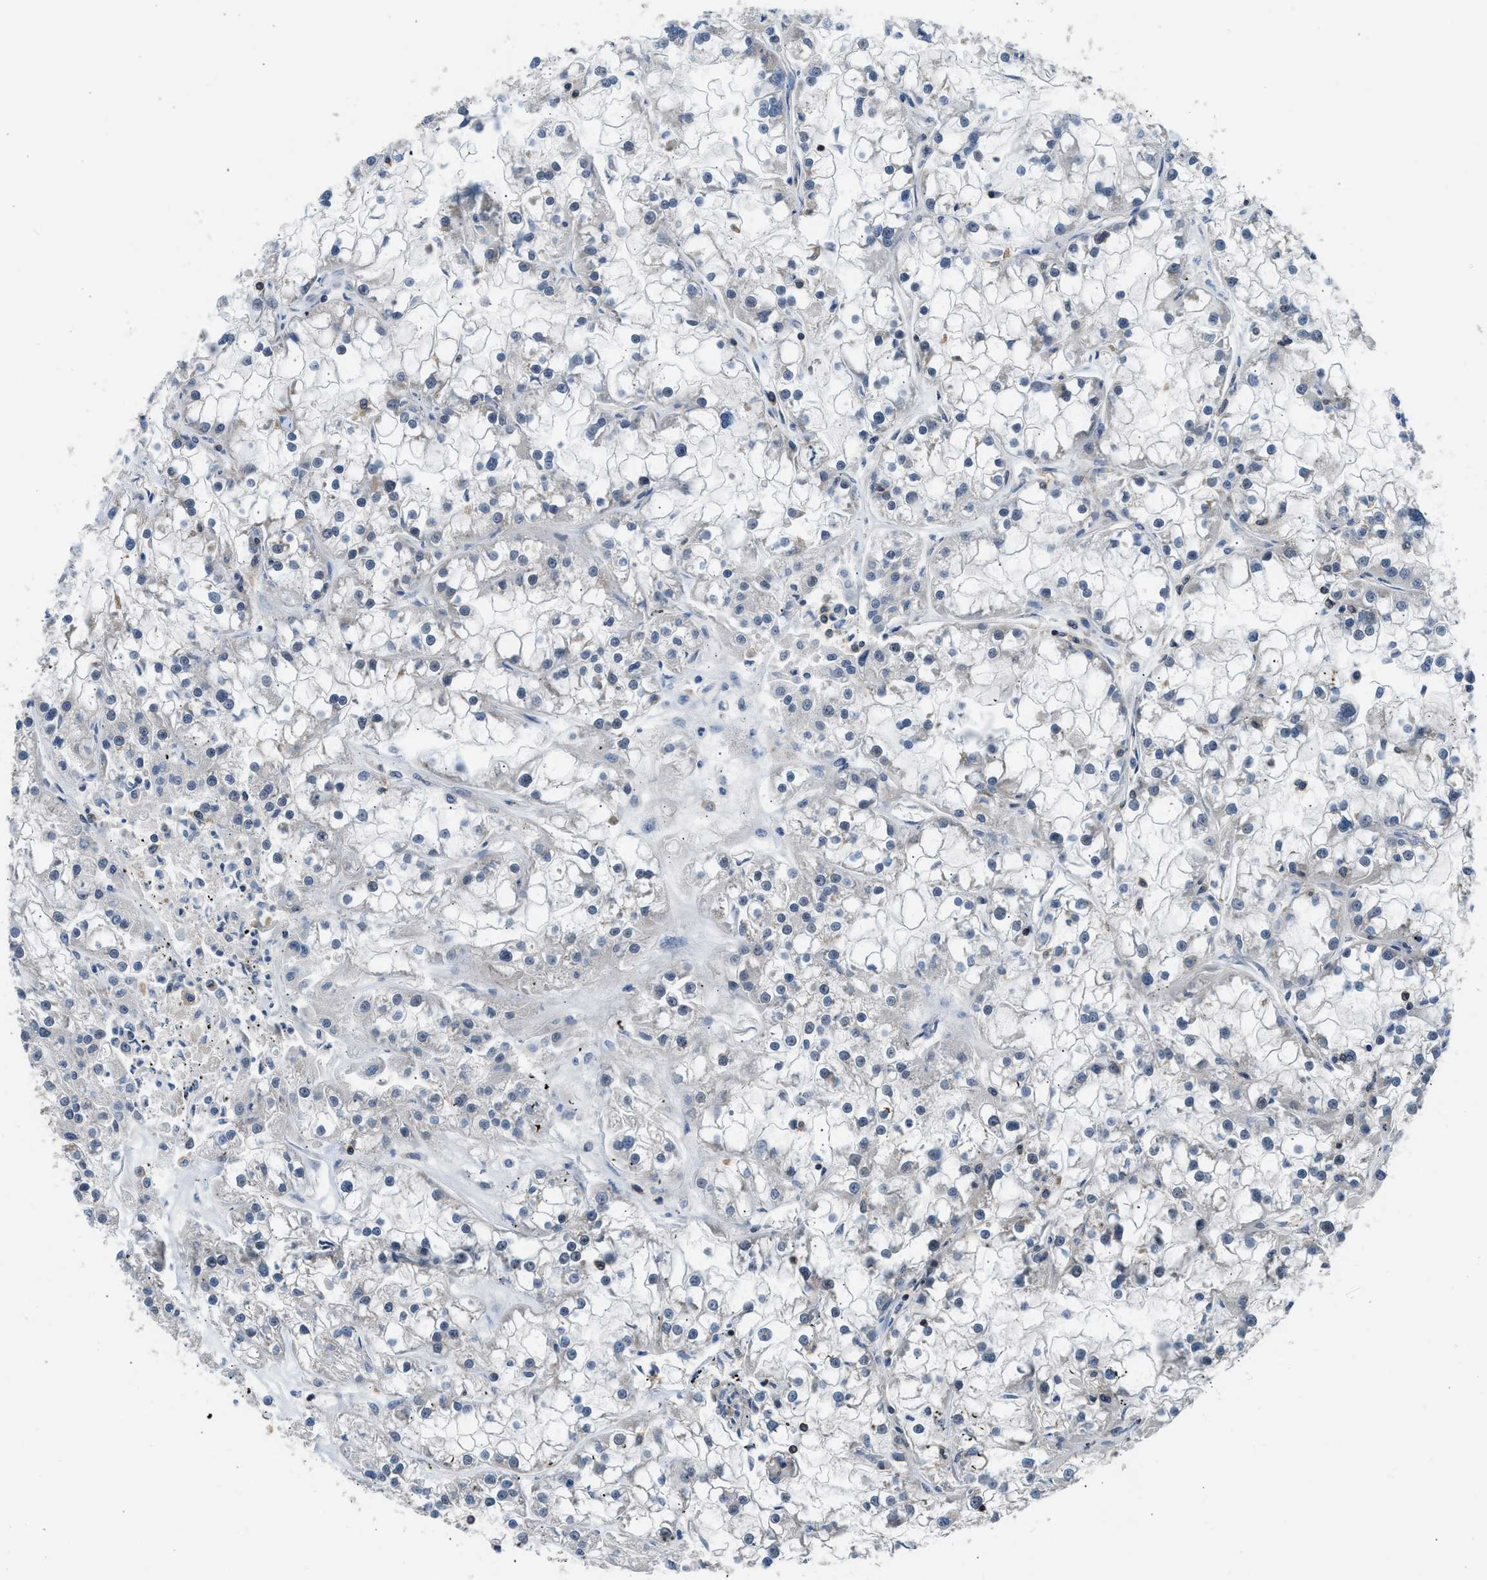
{"staining": {"intensity": "negative", "quantity": "none", "location": "none"}, "tissue": "renal cancer", "cell_type": "Tumor cells", "image_type": "cancer", "snomed": [{"axis": "morphology", "description": "Adenocarcinoma, NOS"}, {"axis": "topography", "description": "Kidney"}], "caption": "Protein analysis of renal cancer displays no significant expression in tumor cells.", "gene": "MTMR1", "patient": {"sex": "female", "age": 52}}